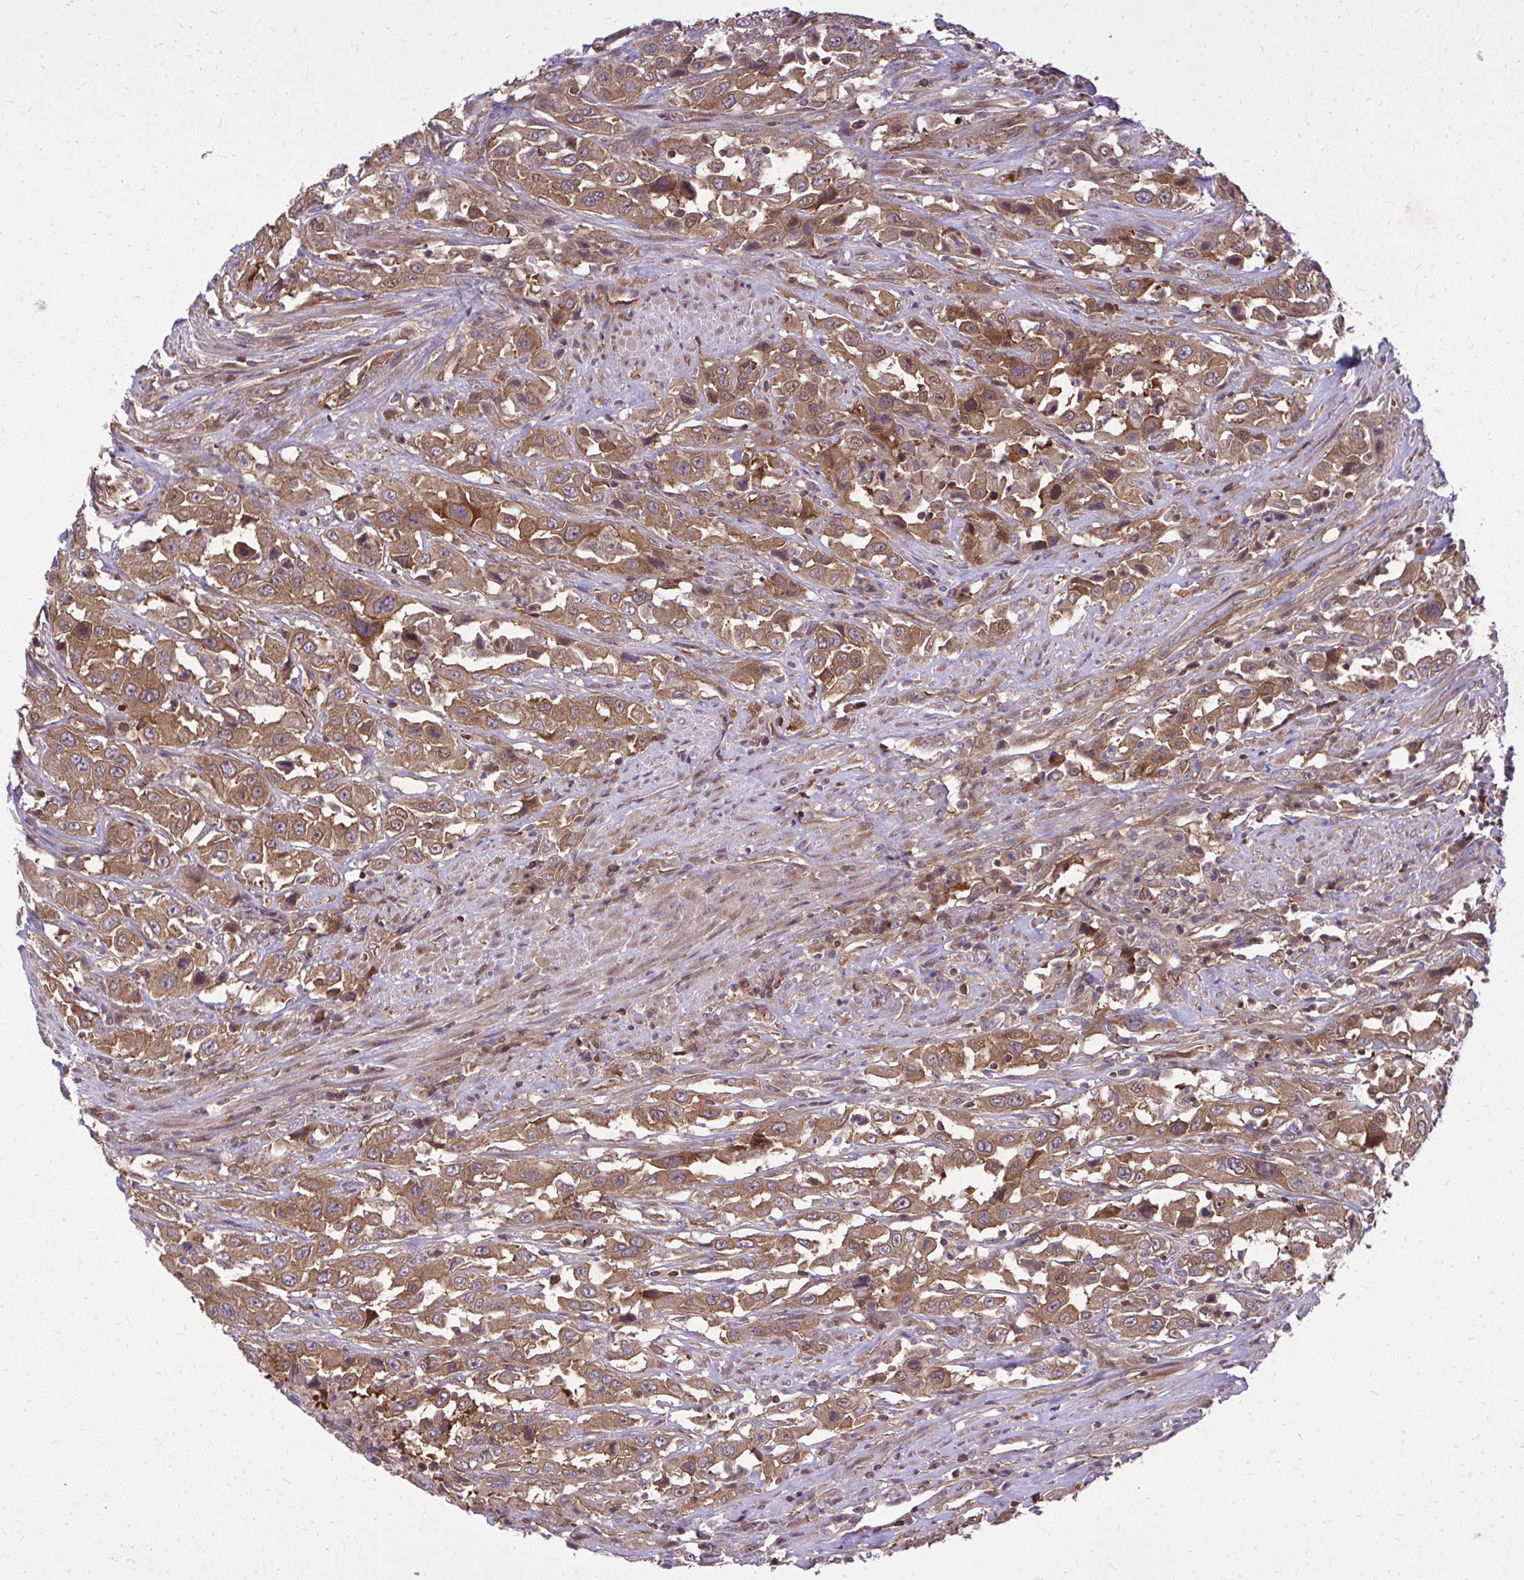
{"staining": {"intensity": "moderate", "quantity": ">75%", "location": "cytoplasmic/membranous"}, "tissue": "urothelial cancer", "cell_type": "Tumor cells", "image_type": "cancer", "snomed": [{"axis": "morphology", "description": "Urothelial carcinoma, High grade"}, {"axis": "topography", "description": "Urinary bladder"}], "caption": "Moderate cytoplasmic/membranous staining for a protein is present in about >75% of tumor cells of high-grade urothelial carcinoma using IHC.", "gene": "PPP5C", "patient": {"sex": "male", "age": 61}}